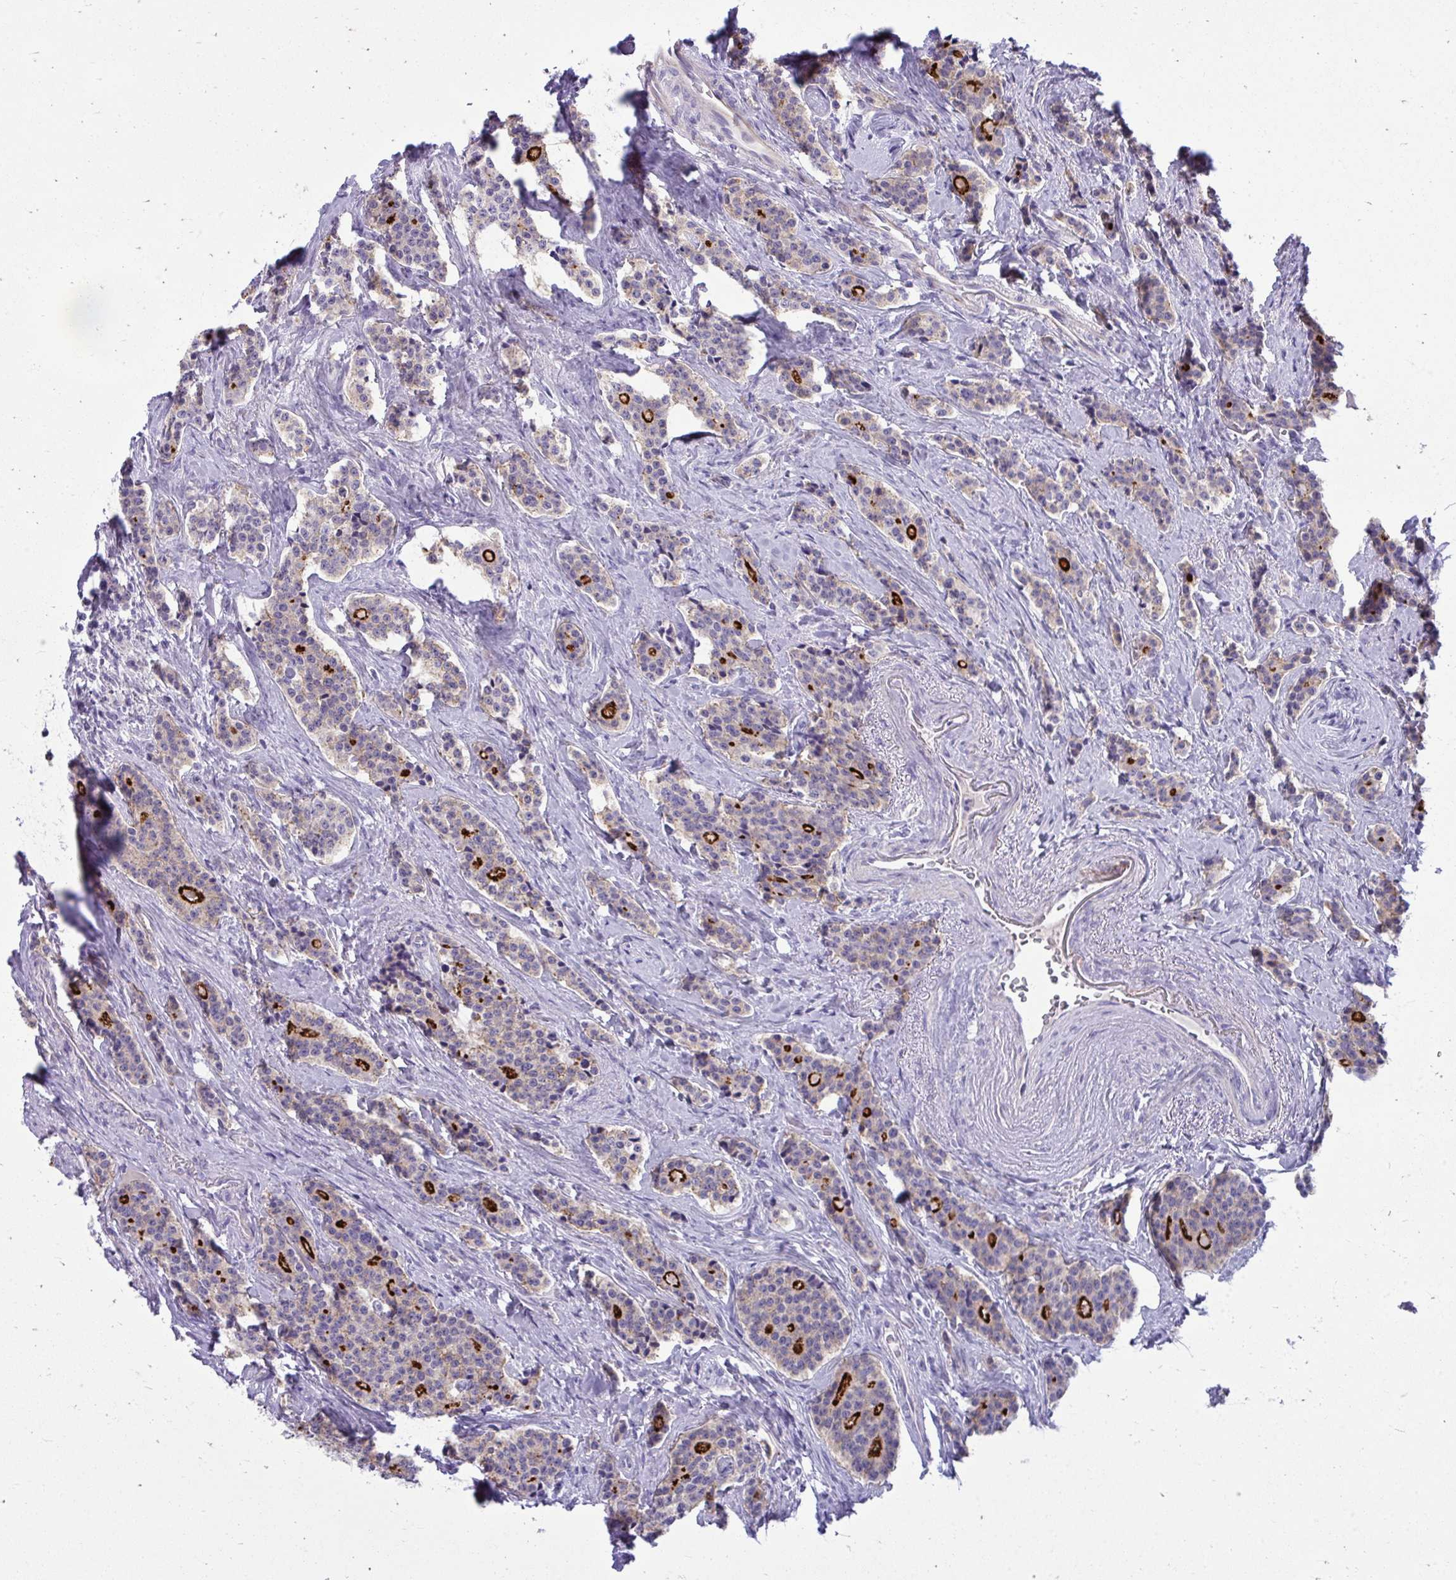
{"staining": {"intensity": "strong", "quantity": "<25%", "location": "cytoplasmic/membranous"}, "tissue": "carcinoid", "cell_type": "Tumor cells", "image_type": "cancer", "snomed": [{"axis": "morphology", "description": "Carcinoid, malignant, NOS"}, {"axis": "topography", "description": "Small intestine"}], "caption": "About <25% of tumor cells in carcinoid (malignant) reveal strong cytoplasmic/membranous protein staining as visualized by brown immunohistochemical staining.", "gene": "PIGZ", "patient": {"sex": "female", "age": 73}}